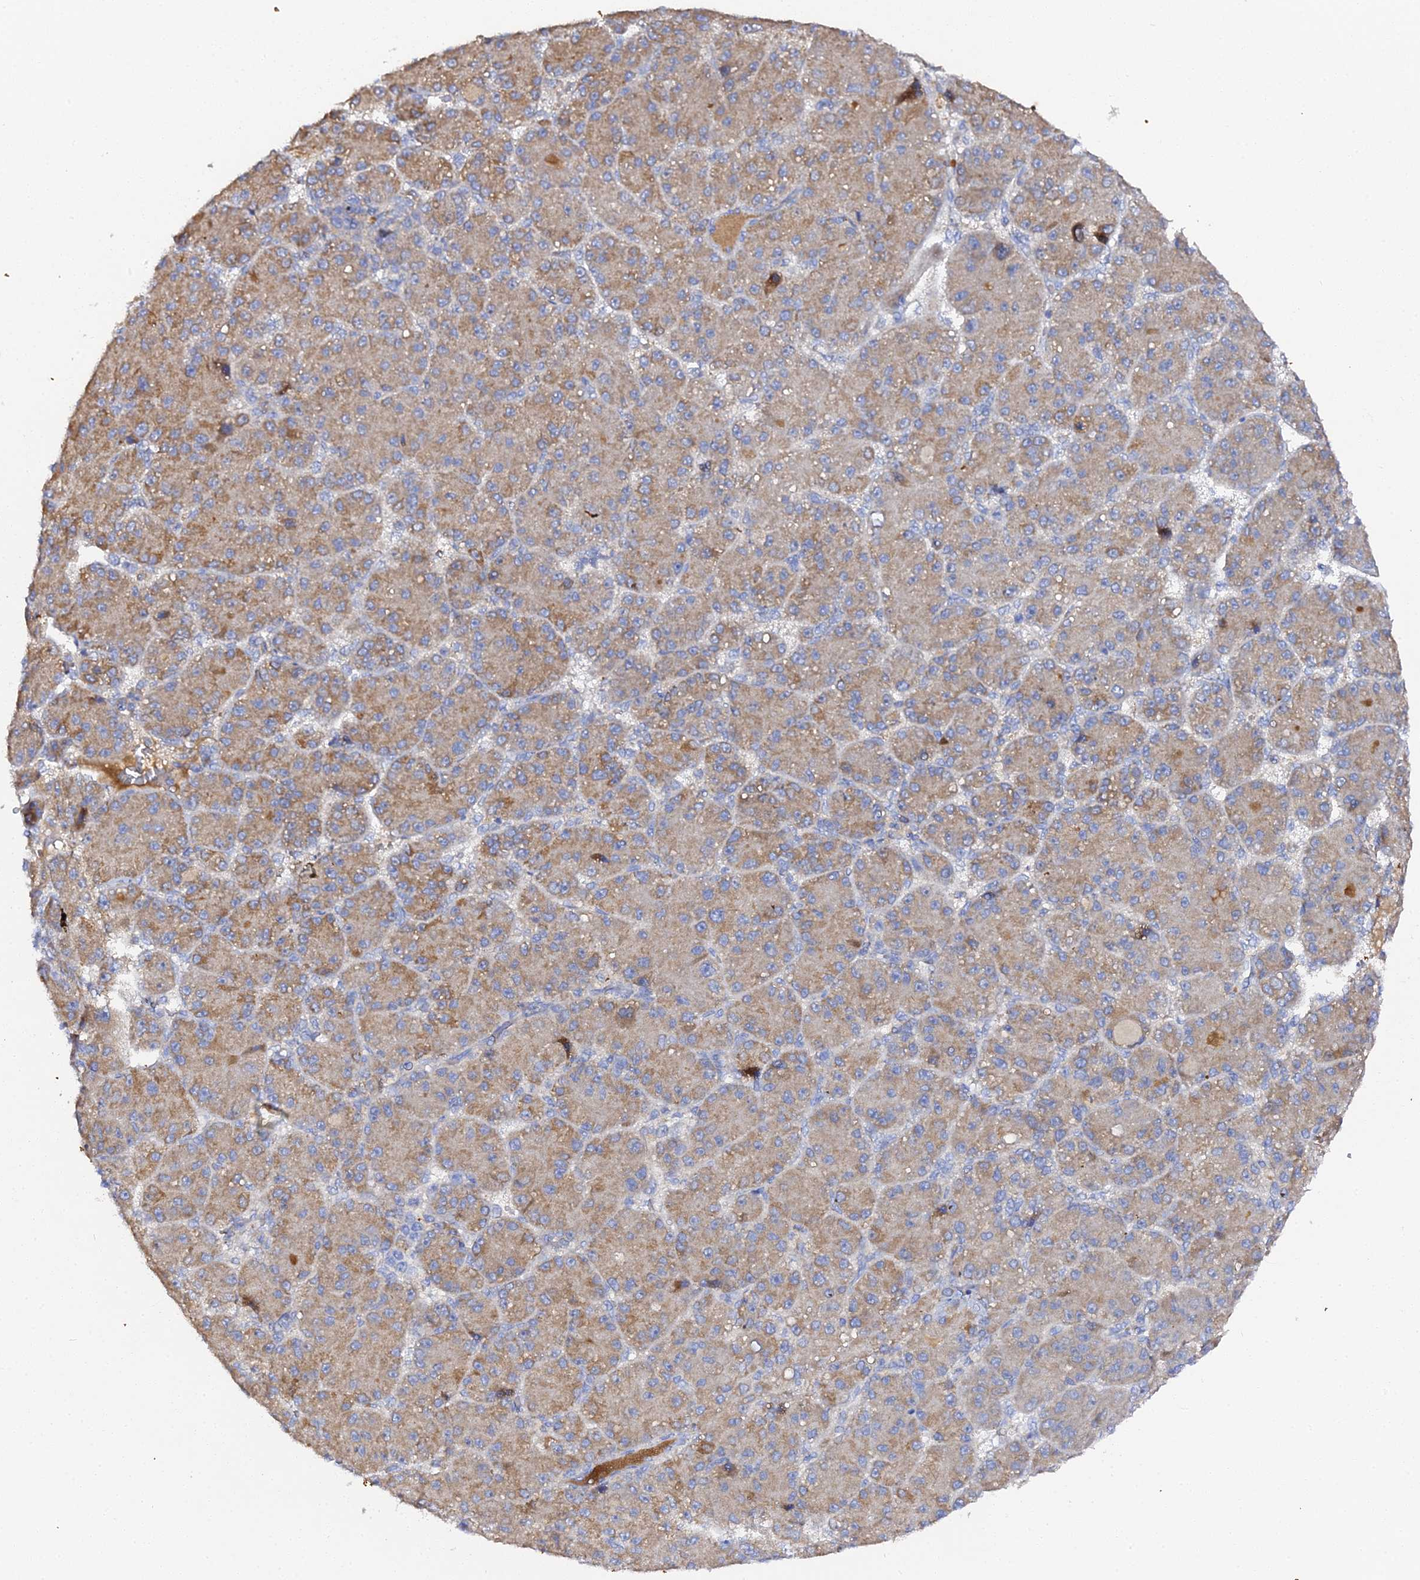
{"staining": {"intensity": "moderate", "quantity": ">75%", "location": "cytoplasmic/membranous"}, "tissue": "liver cancer", "cell_type": "Tumor cells", "image_type": "cancer", "snomed": [{"axis": "morphology", "description": "Carcinoma, Hepatocellular, NOS"}, {"axis": "topography", "description": "Liver"}], "caption": "High-power microscopy captured an IHC image of liver cancer (hepatocellular carcinoma), revealing moderate cytoplasmic/membranous staining in about >75% of tumor cells.", "gene": "SCX", "patient": {"sex": "male", "age": 67}}